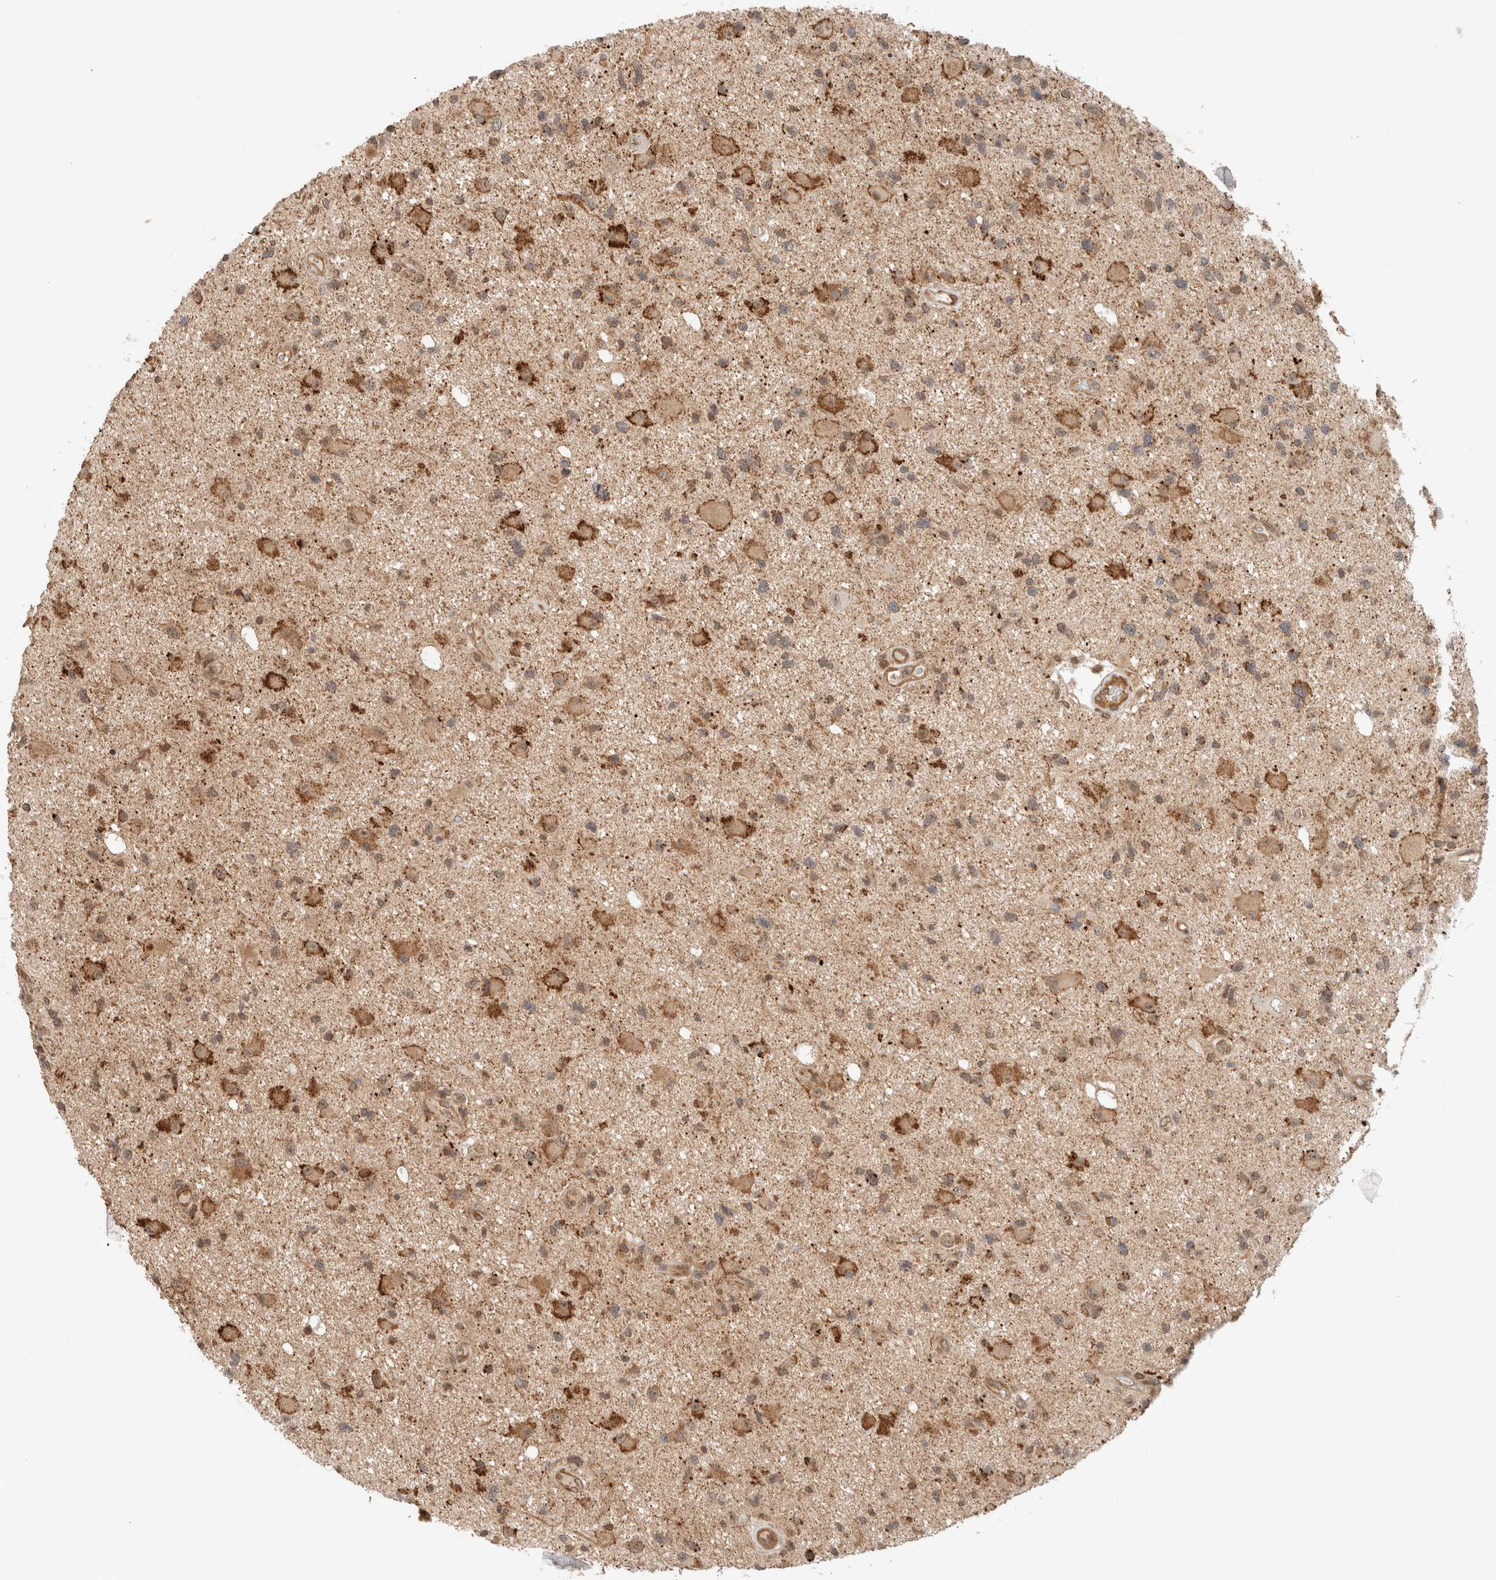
{"staining": {"intensity": "moderate", "quantity": ">75%", "location": "cytoplasmic/membranous"}, "tissue": "glioma", "cell_type": "Tumor cells", "image_type": "cancer", "snomed": [{"axis": "morphology", "description": "Glioma, malignant, High grade"}, {"axis": "topography", "description": "Brain"}], "caption": "Glioma tissue reveals moderate cytoplasmic/membranous staining in approximately >75% of tumor cells, visualized by immunohistochemistry.", "gene": "CAAP1", "patient": {"sex": "male", "age": 33}}